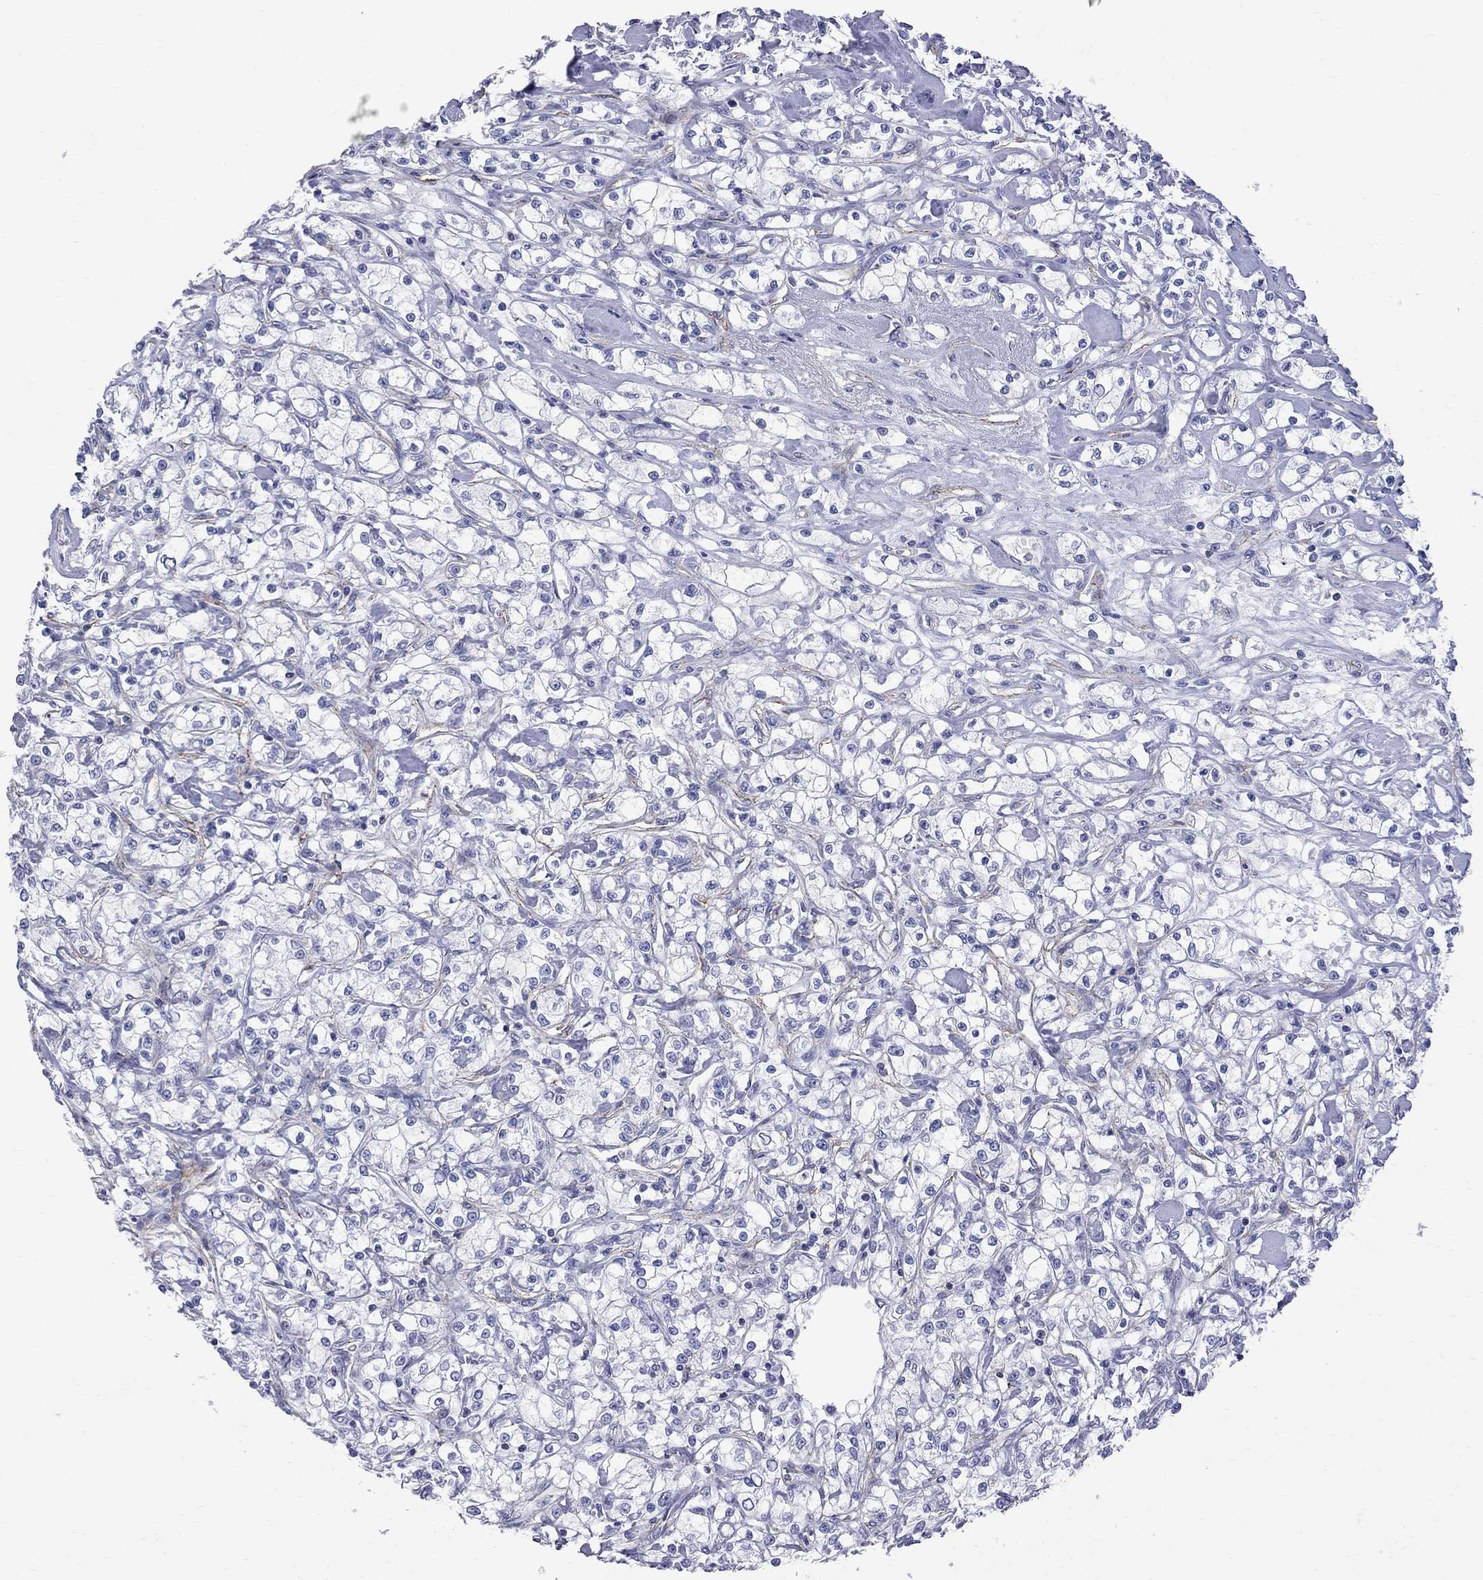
{"staining": {"intensity": "negative", "quantity": "none", "location": "none"}, "tissue": "renal cancer", "cell_type": "Tumor cells", "image_type": "cancer", "snomed": [{"axis": "morphology", "description": "Adenocarcinoma, NOS"}, {"axis": "topography", "description": "Kidney"}], "caption": "Renal cancer was stained to show a protein in brown. There is no significant expression in tumor cells.", "gene": "S100A3", "patient": {"sex": "female", "age": 59}}